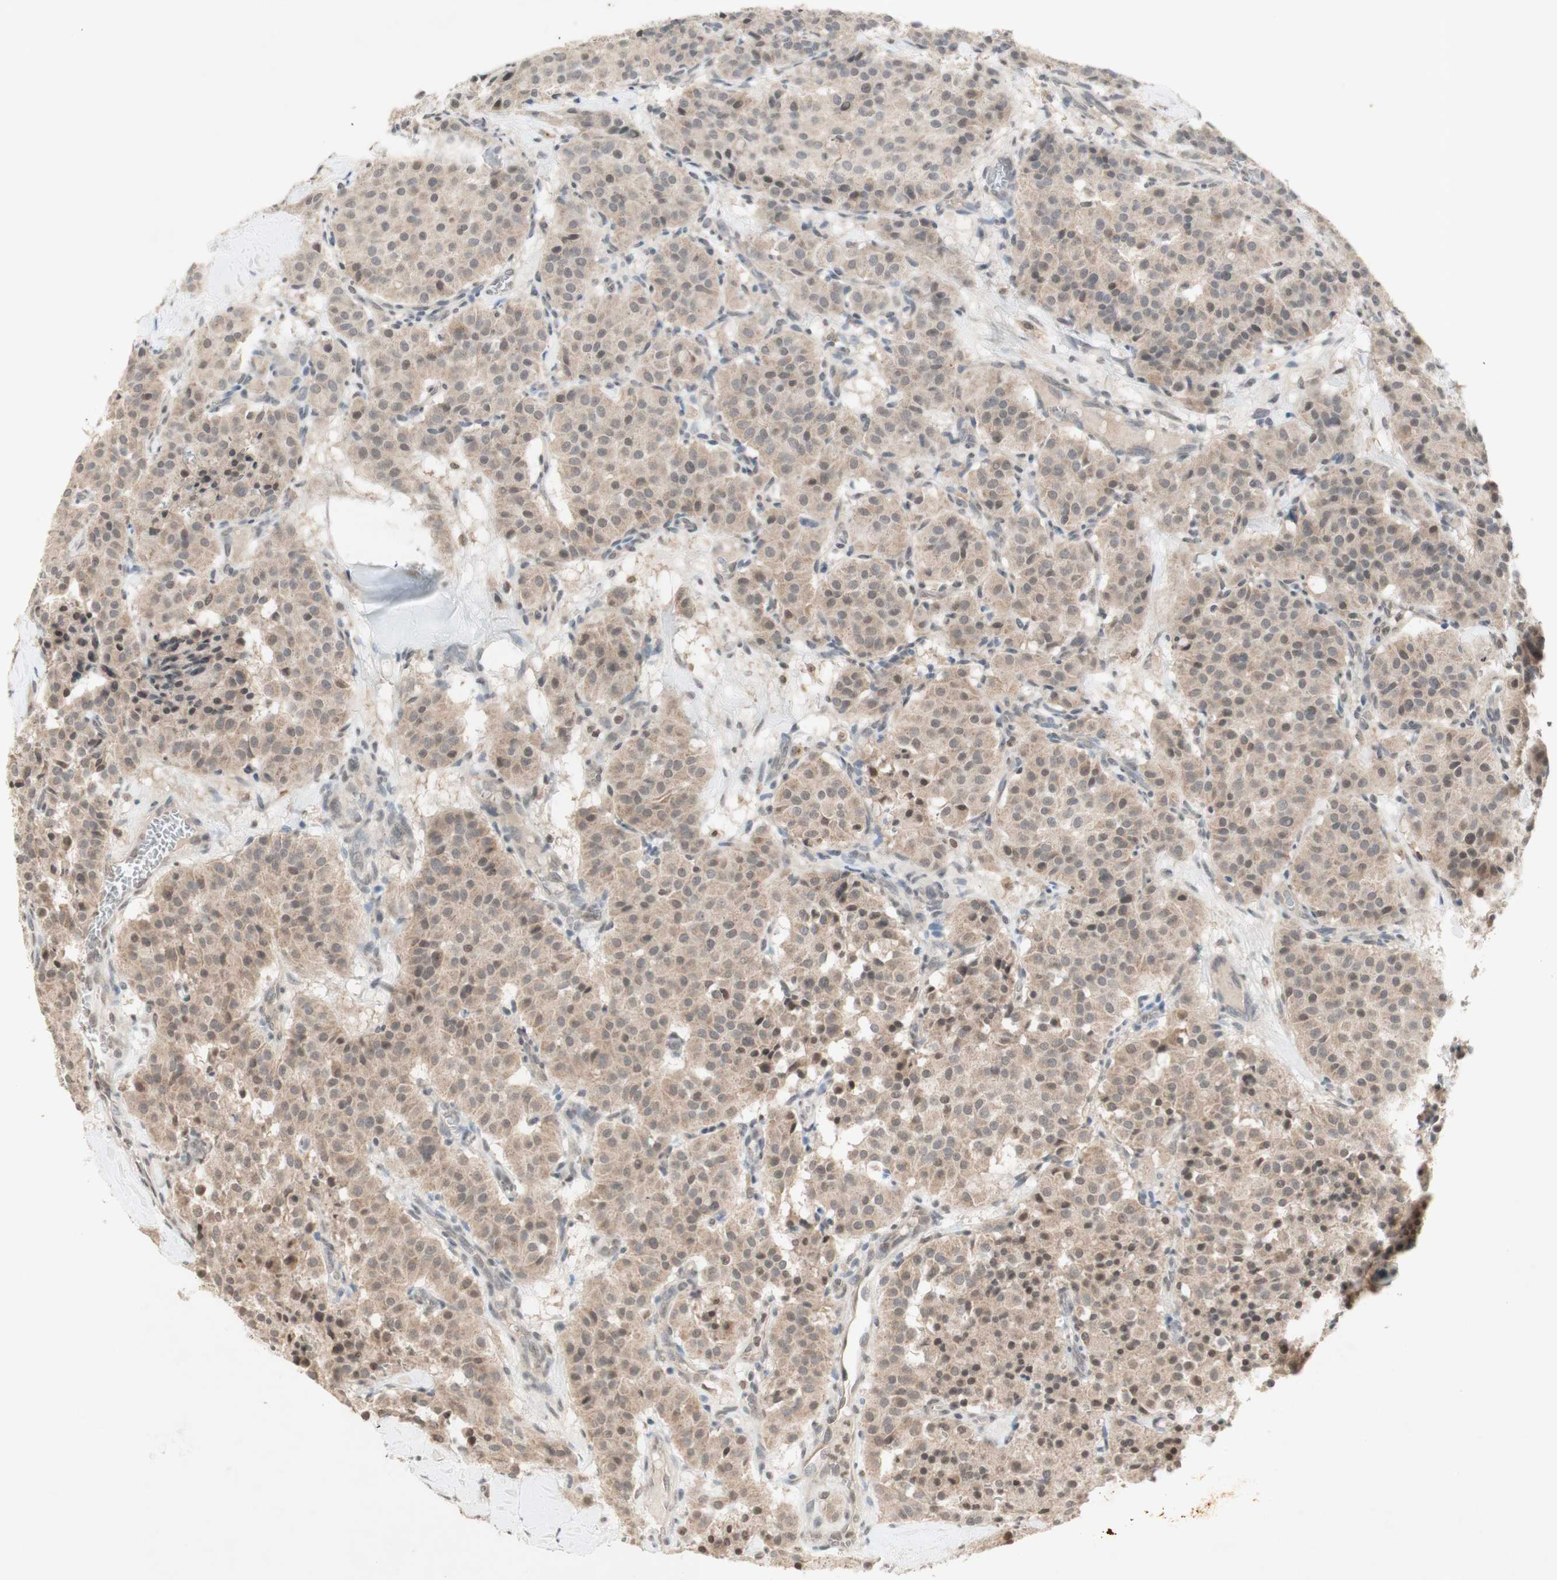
{"staining": {"intensity": "weak", "quantity": ">75%", "location": "cytoplasmic/membranous"}, "tissue": "carcinoid", "cell_type": "Tumor cells", "image_type": "cancer", "snomed": [{"axis": "morphology", "description": "Carcinoid, malignant, NOS"}, {"axis": "topography", "description": "Lung"}], "caption": "This is a photomicrograph of IHC staining of carcinoid (malignant), which shows weak expression in the cytoplasmic/membranous of tumor cells.", "gene": "GLI1", "patient": {"sex": "male", "age": 30}}